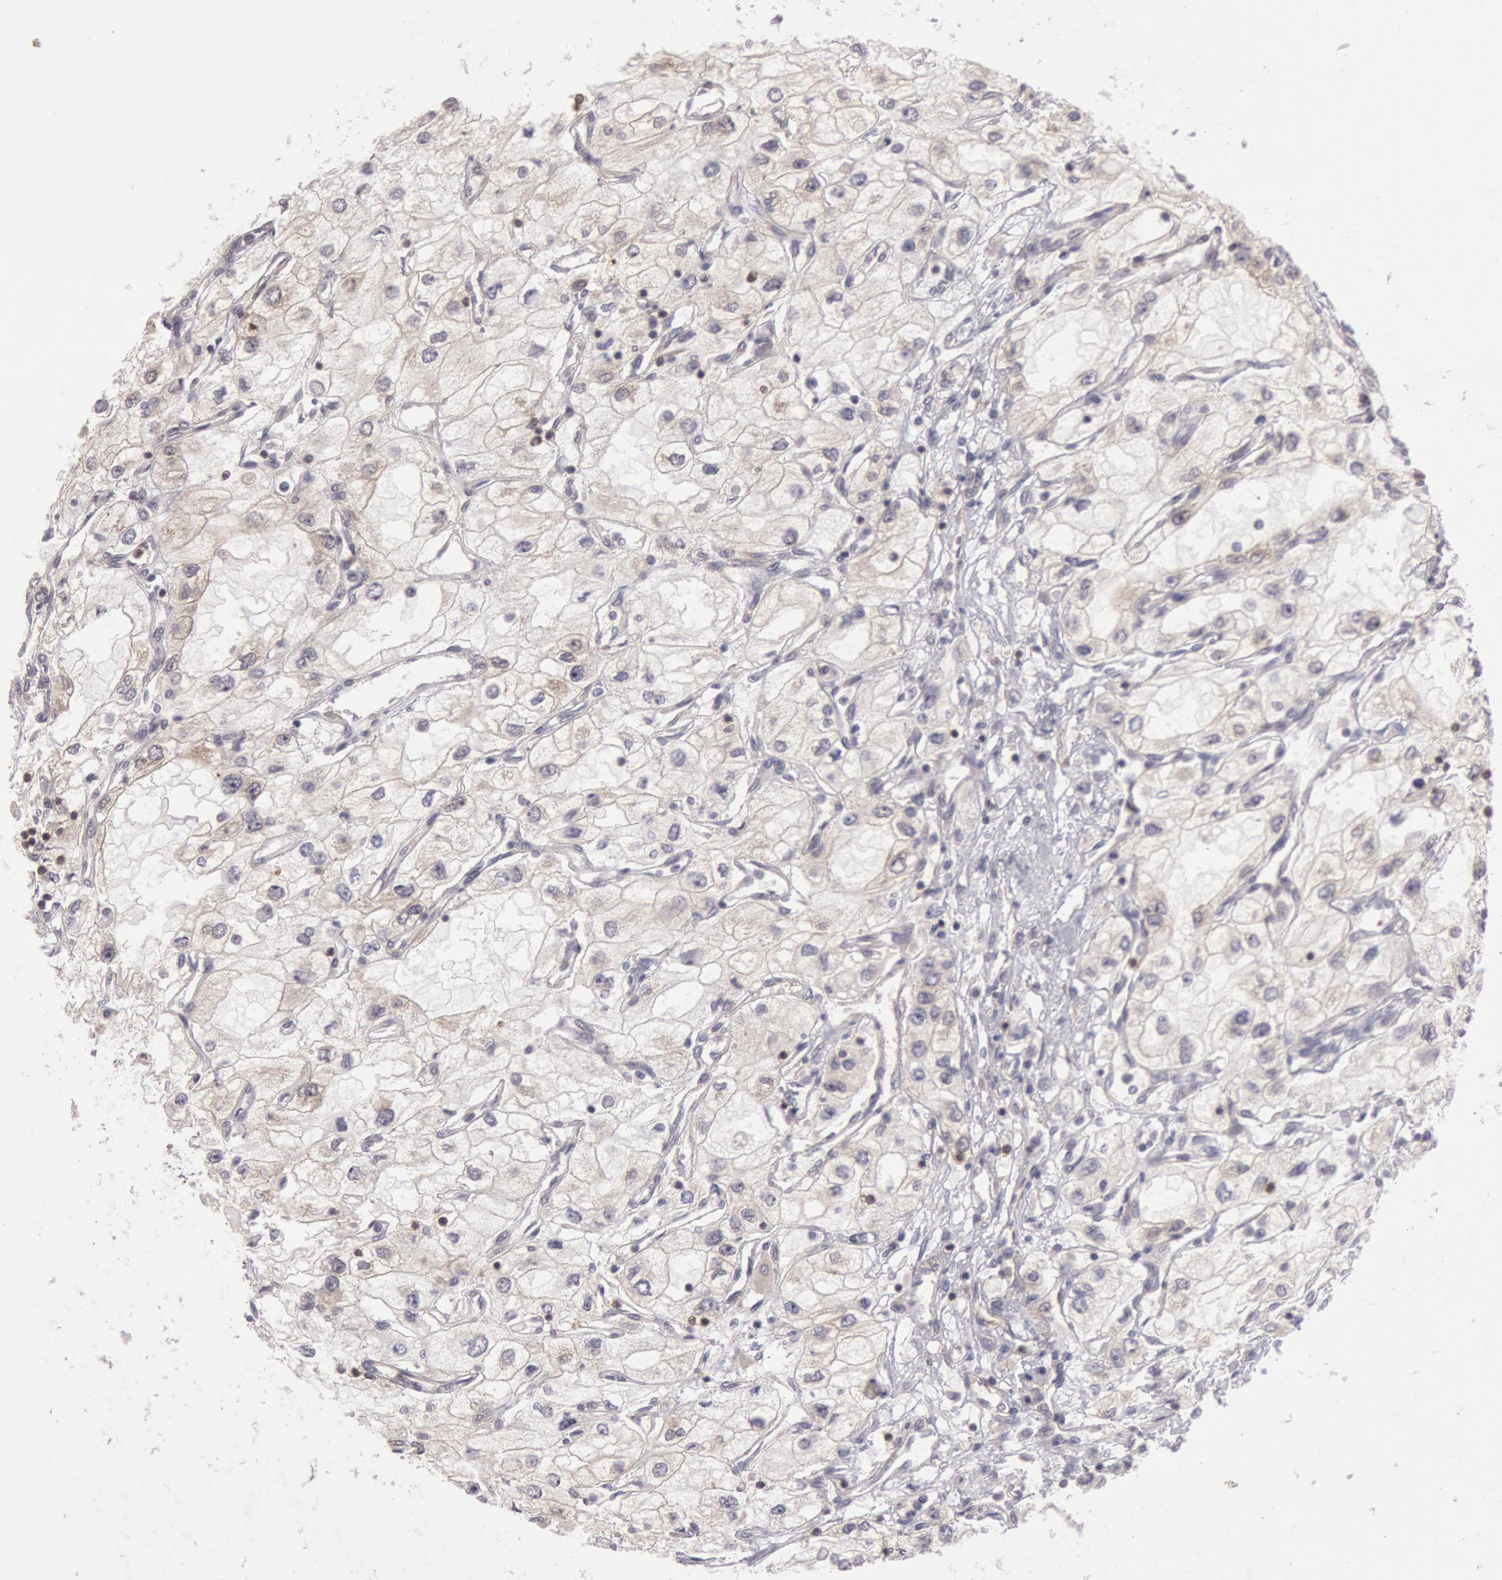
{"staining": {"intensity": "weak", "quantity": "<25%", "location": "cytoplasmic/membranous"}, "tissue": "renal cancer", "cell_type": "Tumor cells", "image_type": "cancer", "snomed": [{"axis": "morphology", "description": "Adenocarcinoma, NOS"}, {"axis": "topography", "description": "Kidney"}], "caption": "Tumor cells show no significant expression in renal cancer (adenocarcinoma).", "gene": "NMT2", "patient": {"sex": "male", "age": 57}}